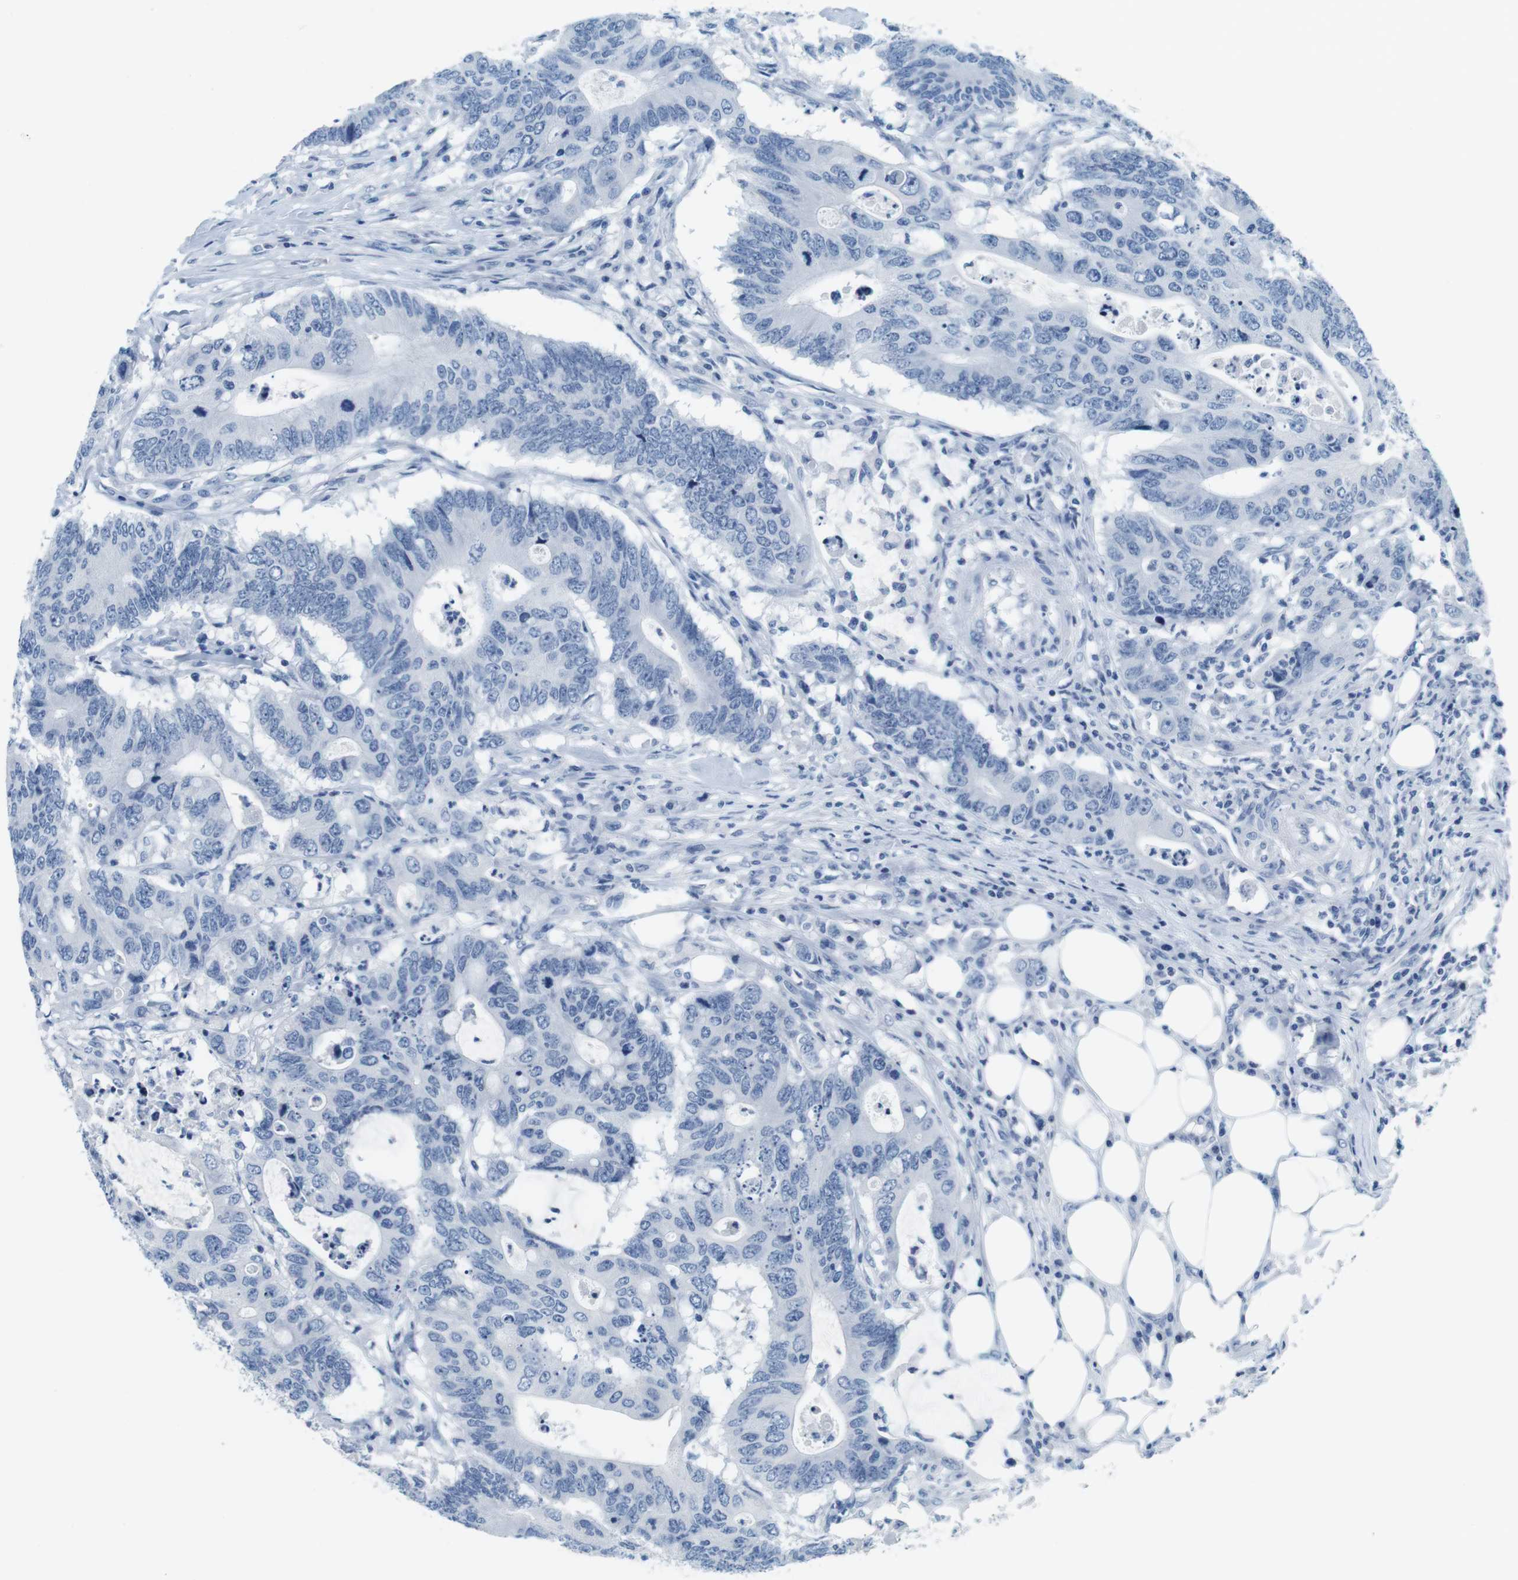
{"staining": {"intensity": "negative", "quantity": "none", "location": "none"}, "tissue": "colorectal cancer", "cell_type": "Tumor cells", "image_type": "cancer", "snomed": [{"axis": "morphology", "description": "Adenocarcinoma, NOS"}, {"axis": "topography", "description": "Colon"}], "caption": "Tumor cells show no significant positivity in colorectal adenocarcinoma.", "gene": "CYP2C9", "patient": {"sex": "male", "age": 71}}